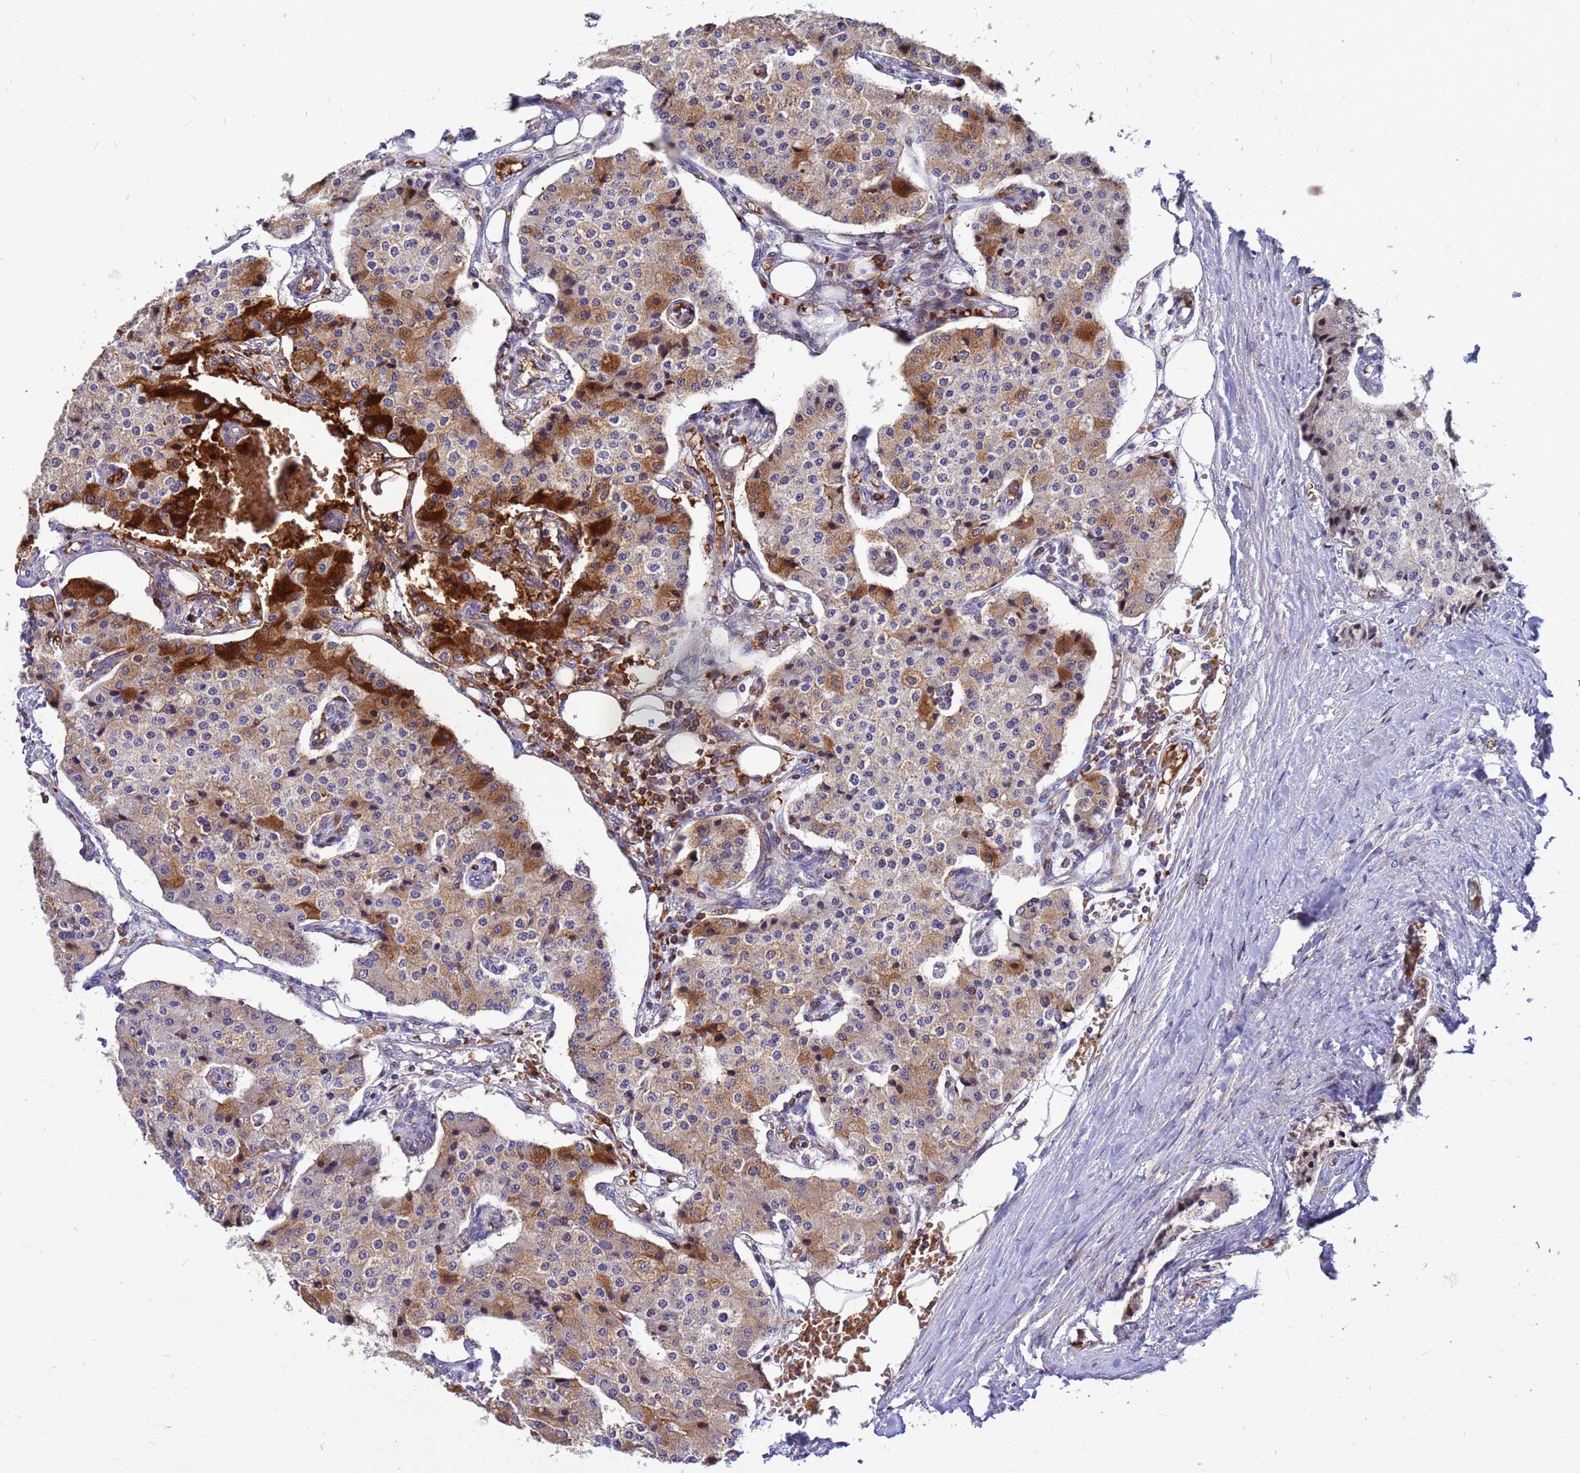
{"staining": {"intensity": "strong", "quantity": "<25%", "location": "cytoplasmic/membranous"}, "tissue": "carcinoid", "cell_type": "Tumor cells", "image_type": "cancer", "snomed": [{"axis": "morphology", "description": "Carcinoid, malignant, NOS"}, {"axis": "topography", "description": "Colon"}], "caption": "Protein positivity by immunohistochemistry (IHC) demonstrates strong cytoplasmic/membranous positivity in about <25% of tumor cells in malignant carcinoid. (DAB = brown stain, brightfield microscopy at high magnification).", "gene": "ZNF669", "patient": {"sex": "female", "age": 52}}